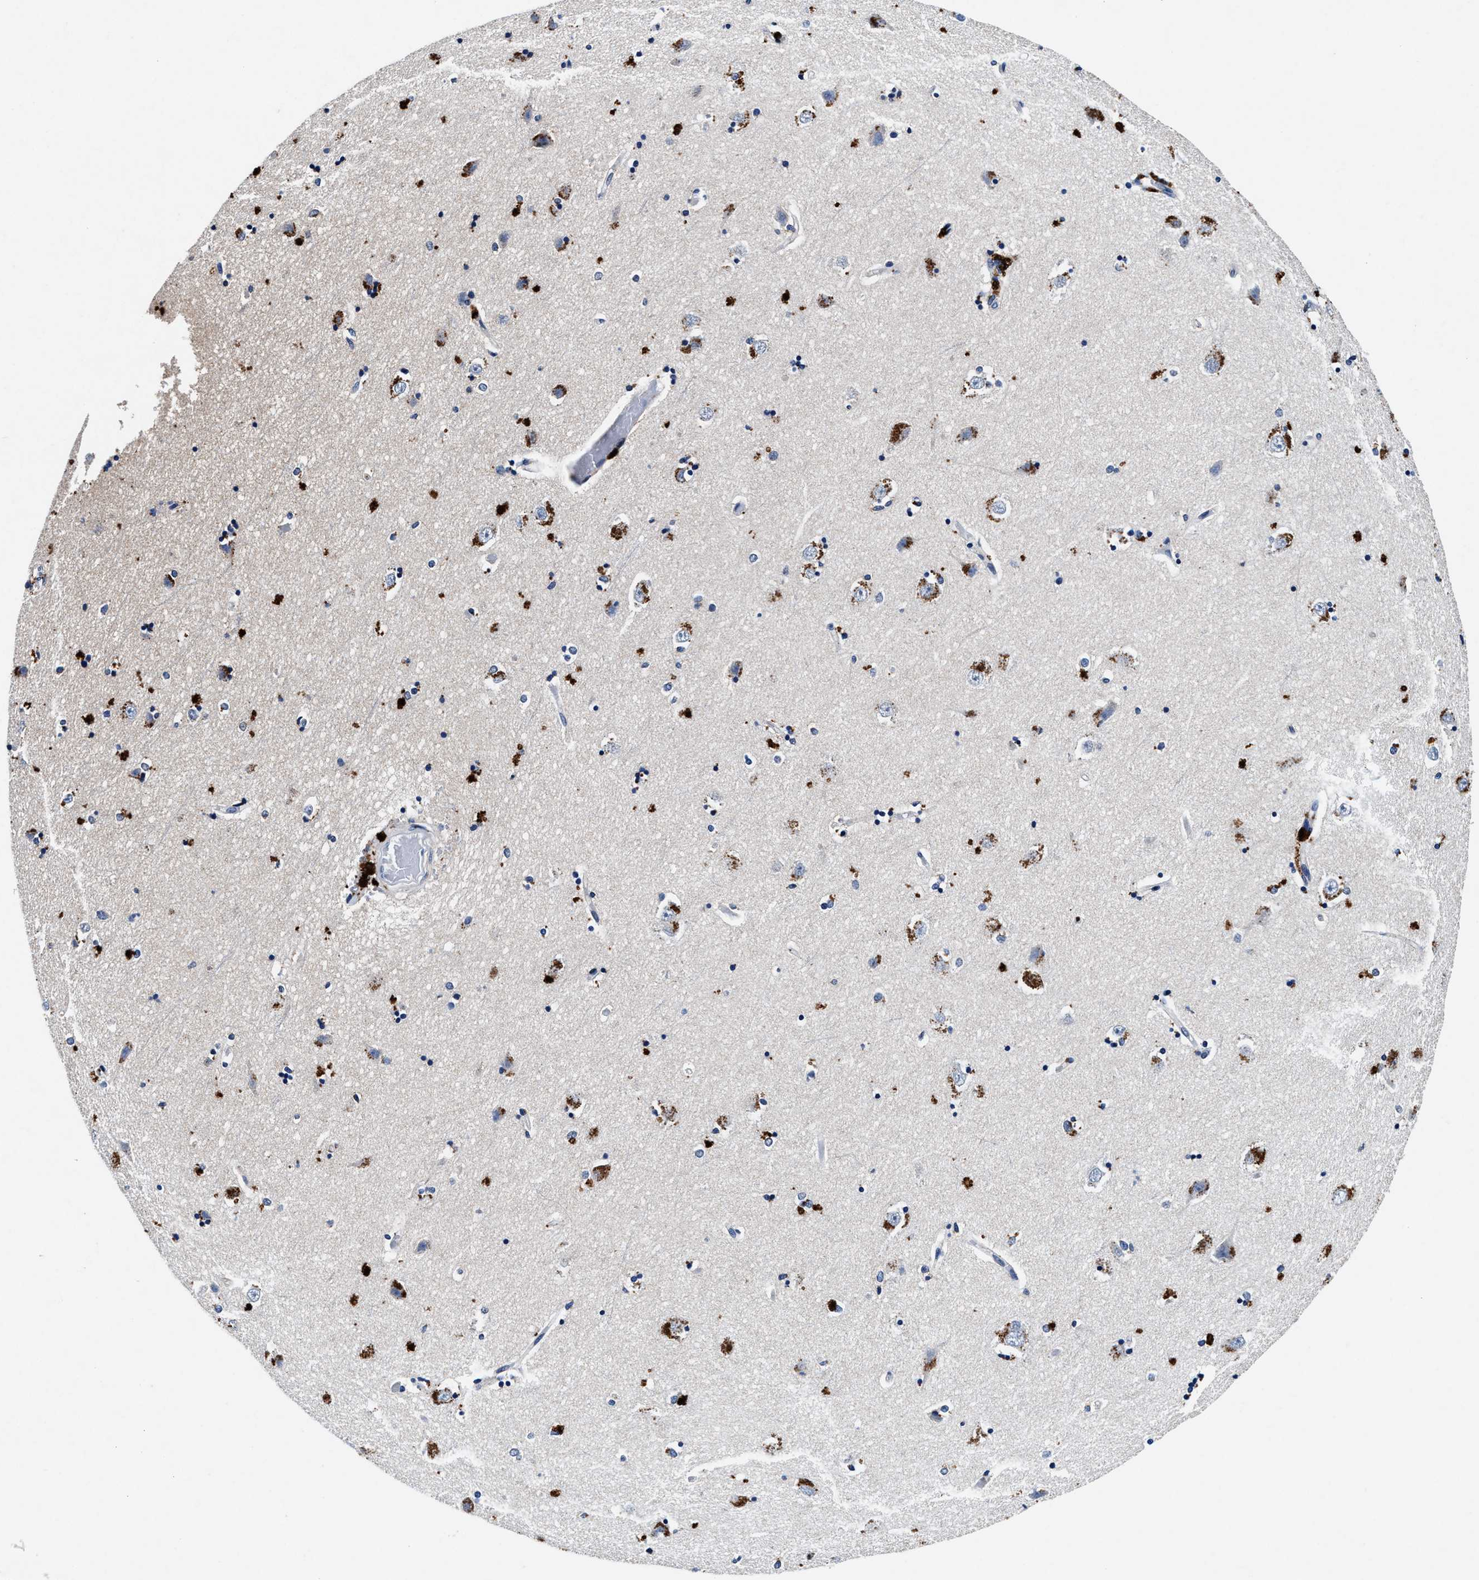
{"staining": {"intensity": "moderate", "quantity": "<25%", "location": "cytoplasmic/membranous"}, "tissue": "hippocampus", "cell_type": "Glial cells", "image_type": "normal", "snomed": [{"axis": "morphology", "description": "Normal tissue, NOS"}, {"axis": "topography", "description": "Hippocampus"}], "caption": "Hippocampus stained with DAB (3,3'-diaminobenzidine) immunohistochemistry reveals low levels of moderate cytoplasmic/membranous positivity in about <25% of glial cells.", "gene": "SLC8A1", "patient": {"sex": "male", "age": 45}}